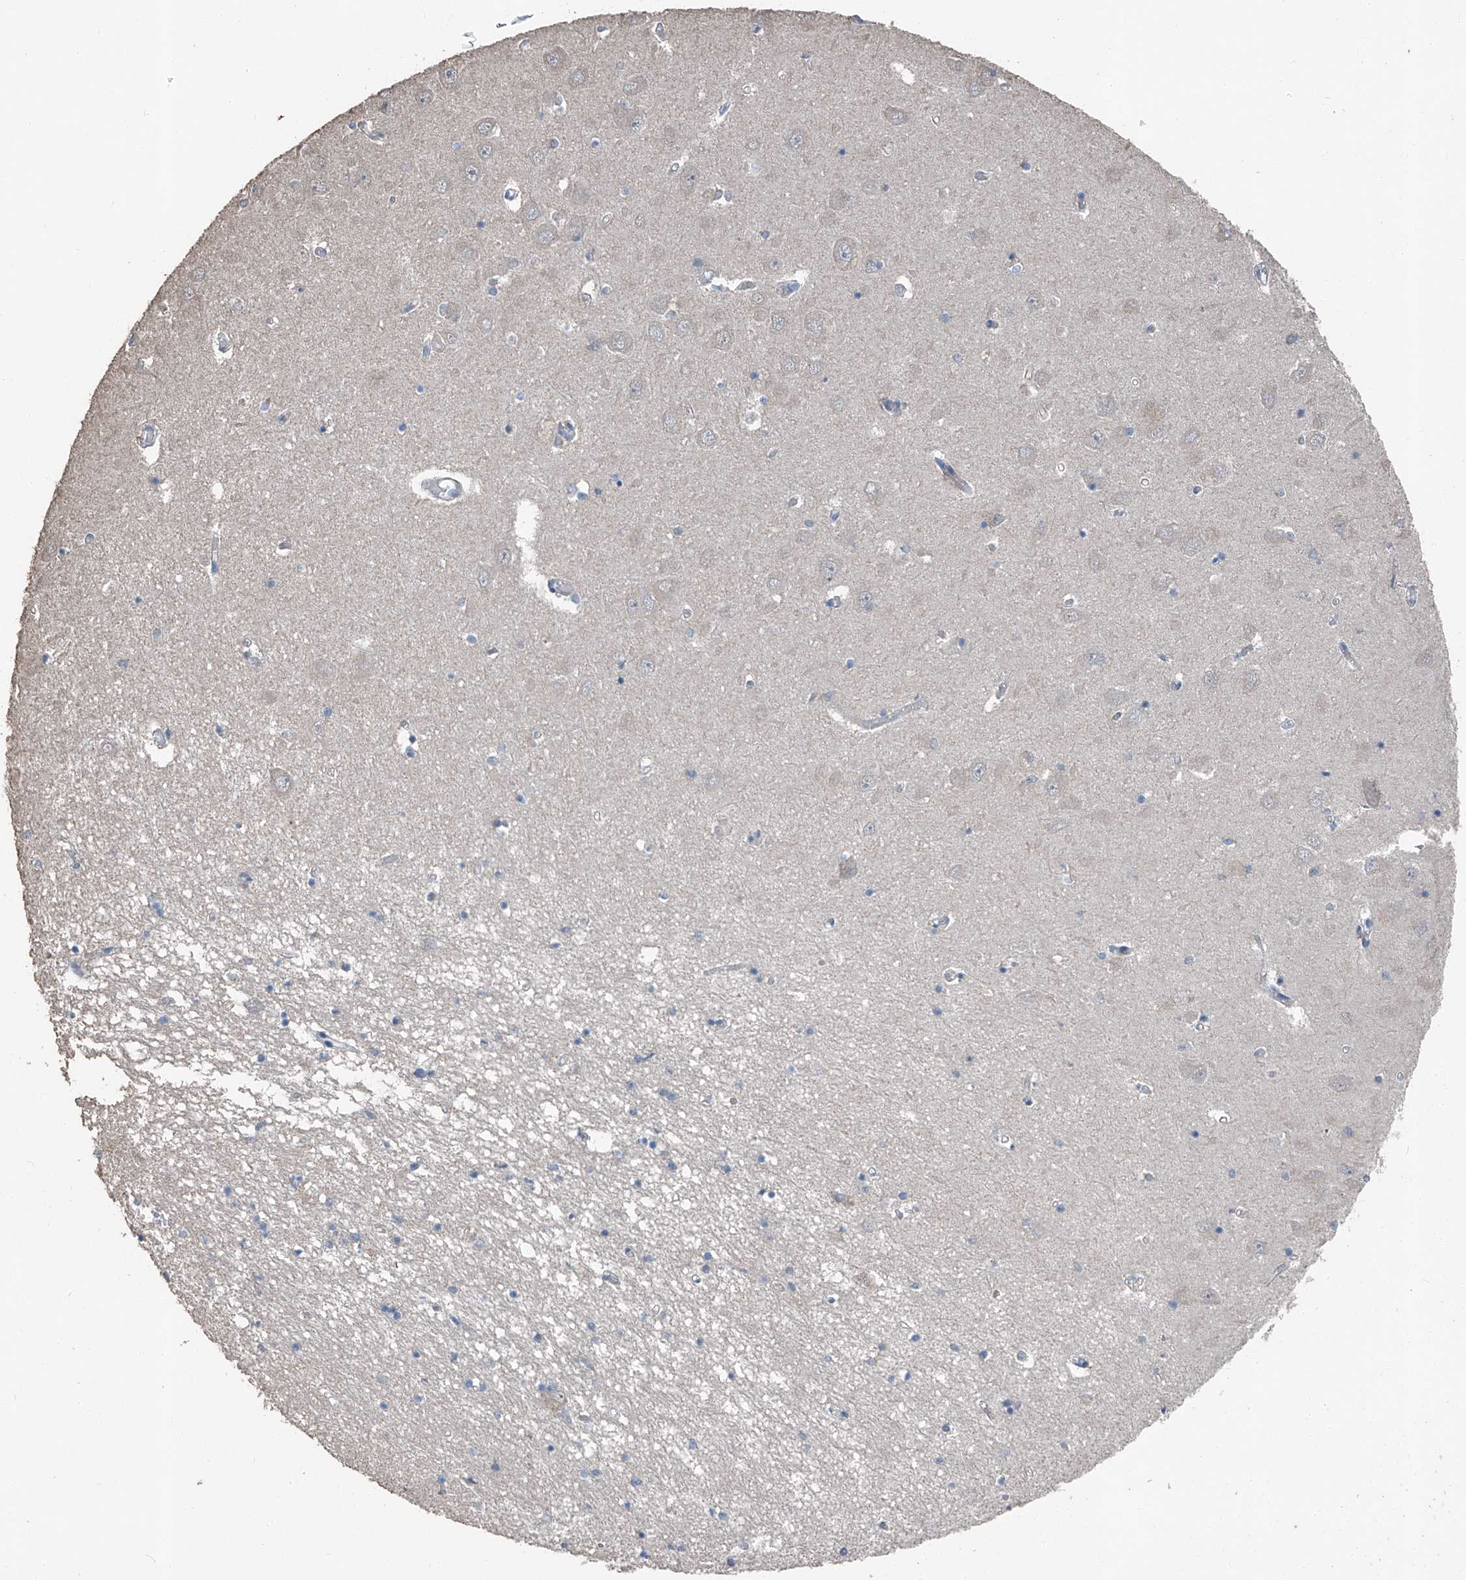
{"staining": {"intensity": "negative", "quantity": "none", "location": "none"}, "tissue": "hippocampus", "cell_type": "Glial cells", "image_type": "normal", "snomed": [{"axis": "morphology", "description": "Normal tissue, NOS"}, {"axis": "topography", "description": "Hippocampus"}], "caption": "Unremarkable hippocampus was stained to show a protein in brown. There is no significant staining in glial cells. (Brightfield microscopy of DAB immunohistochemistry at high magnification).", "gene": "MAMLD1", "patient": {"sex": "male", "age": 70}}